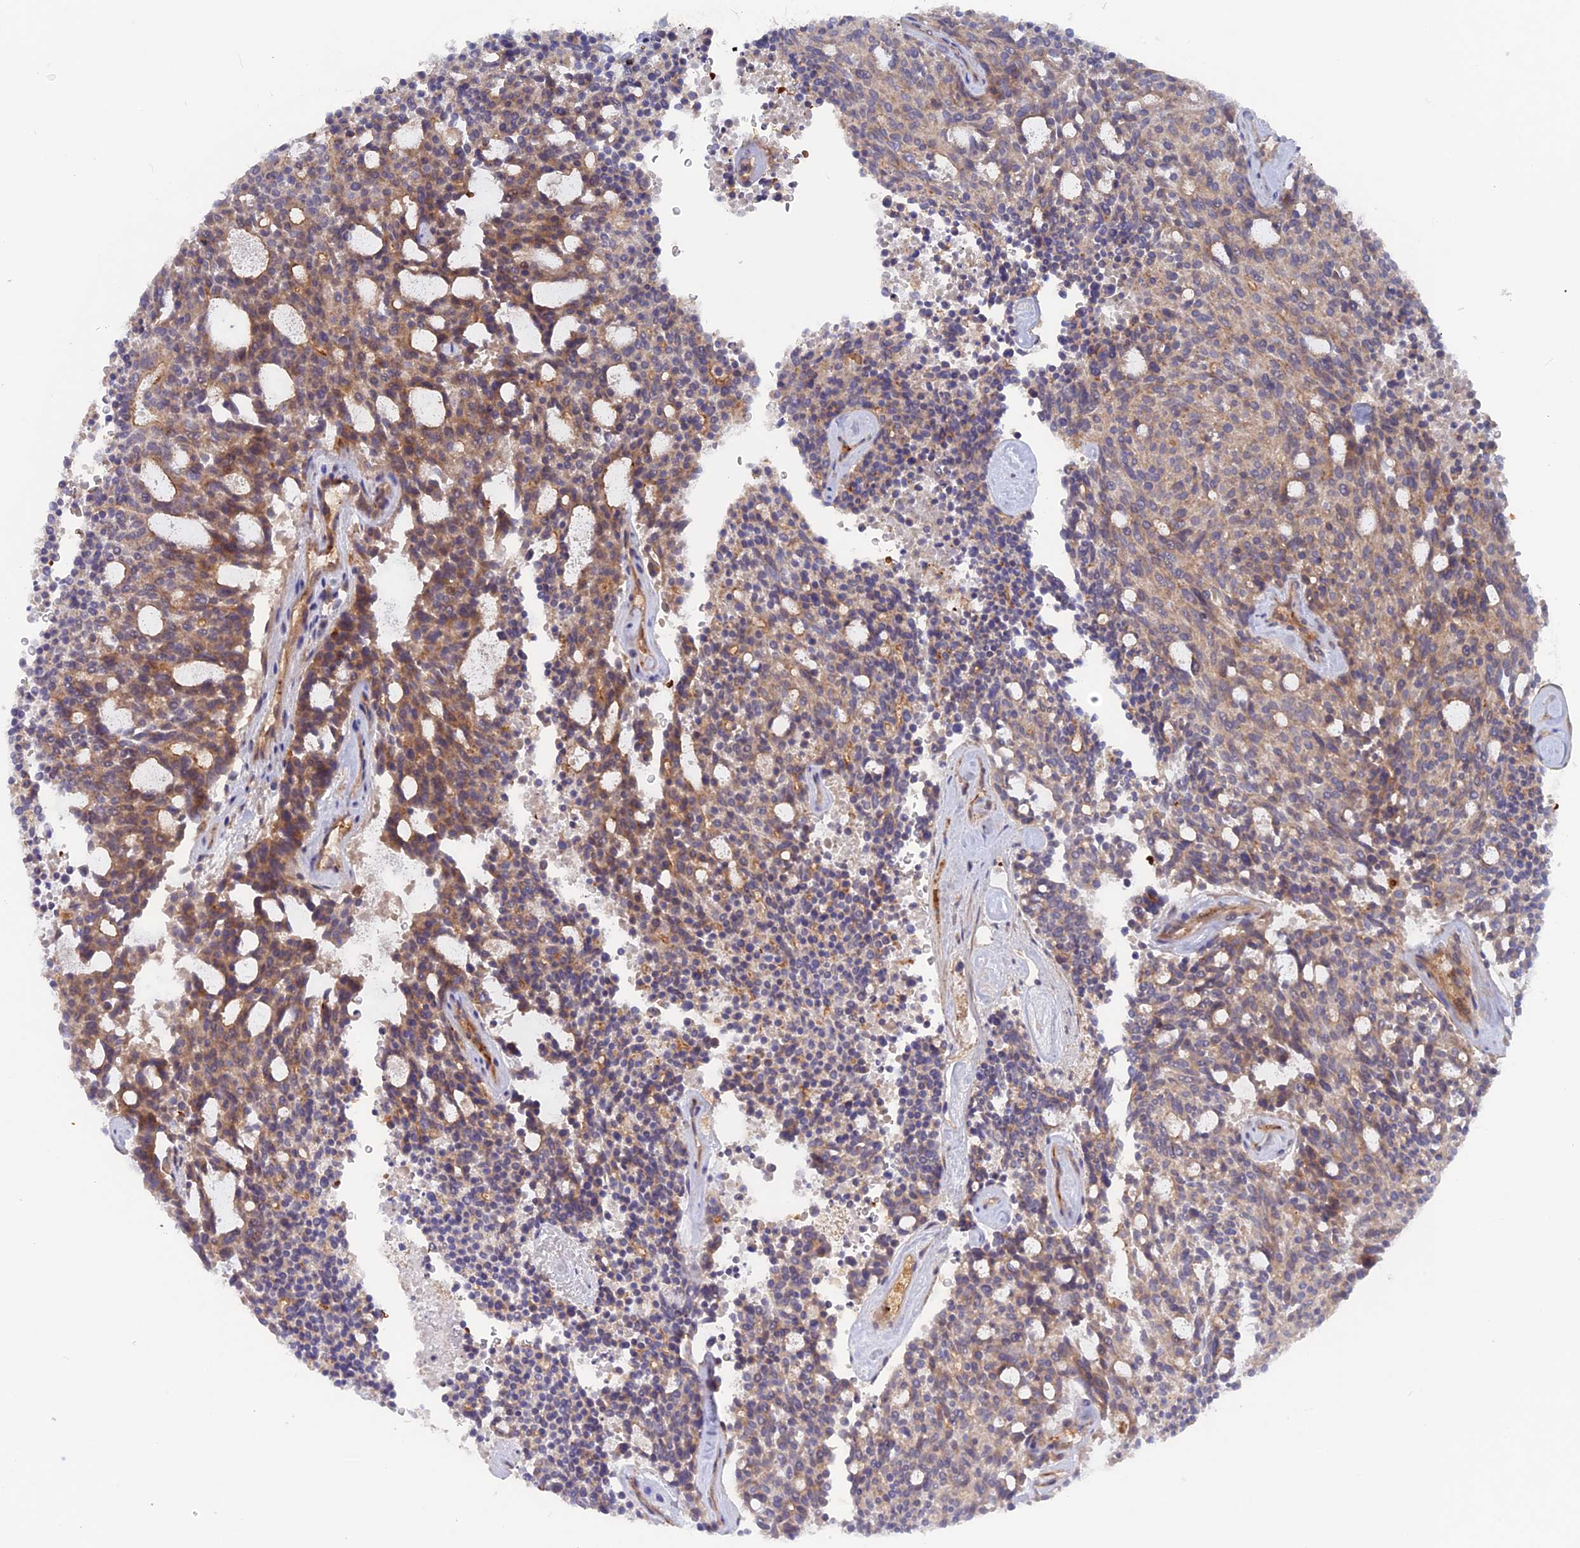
{"staining": {"intensity": "weak", "quantity": "25%-75%", "location": "cytoplasmic/membranous"}, "tissue": "carcinoid", "cell_type": "Tumor cells", "image_type": "cancer", "snomed": [{"axis": "morphology", "description": "Carcinoid, malignant, NOS"}, {"axis": "topography", "description": "Pancreas"}], "caption": "Carcinoid was stained to show a protein in brown. There is low levels of weak cytoplasmic/membranous positivity in about 25%-75% of tumor cells.", "gene": "CPNE7", "patient": {"sex": "female", "age": 54}}